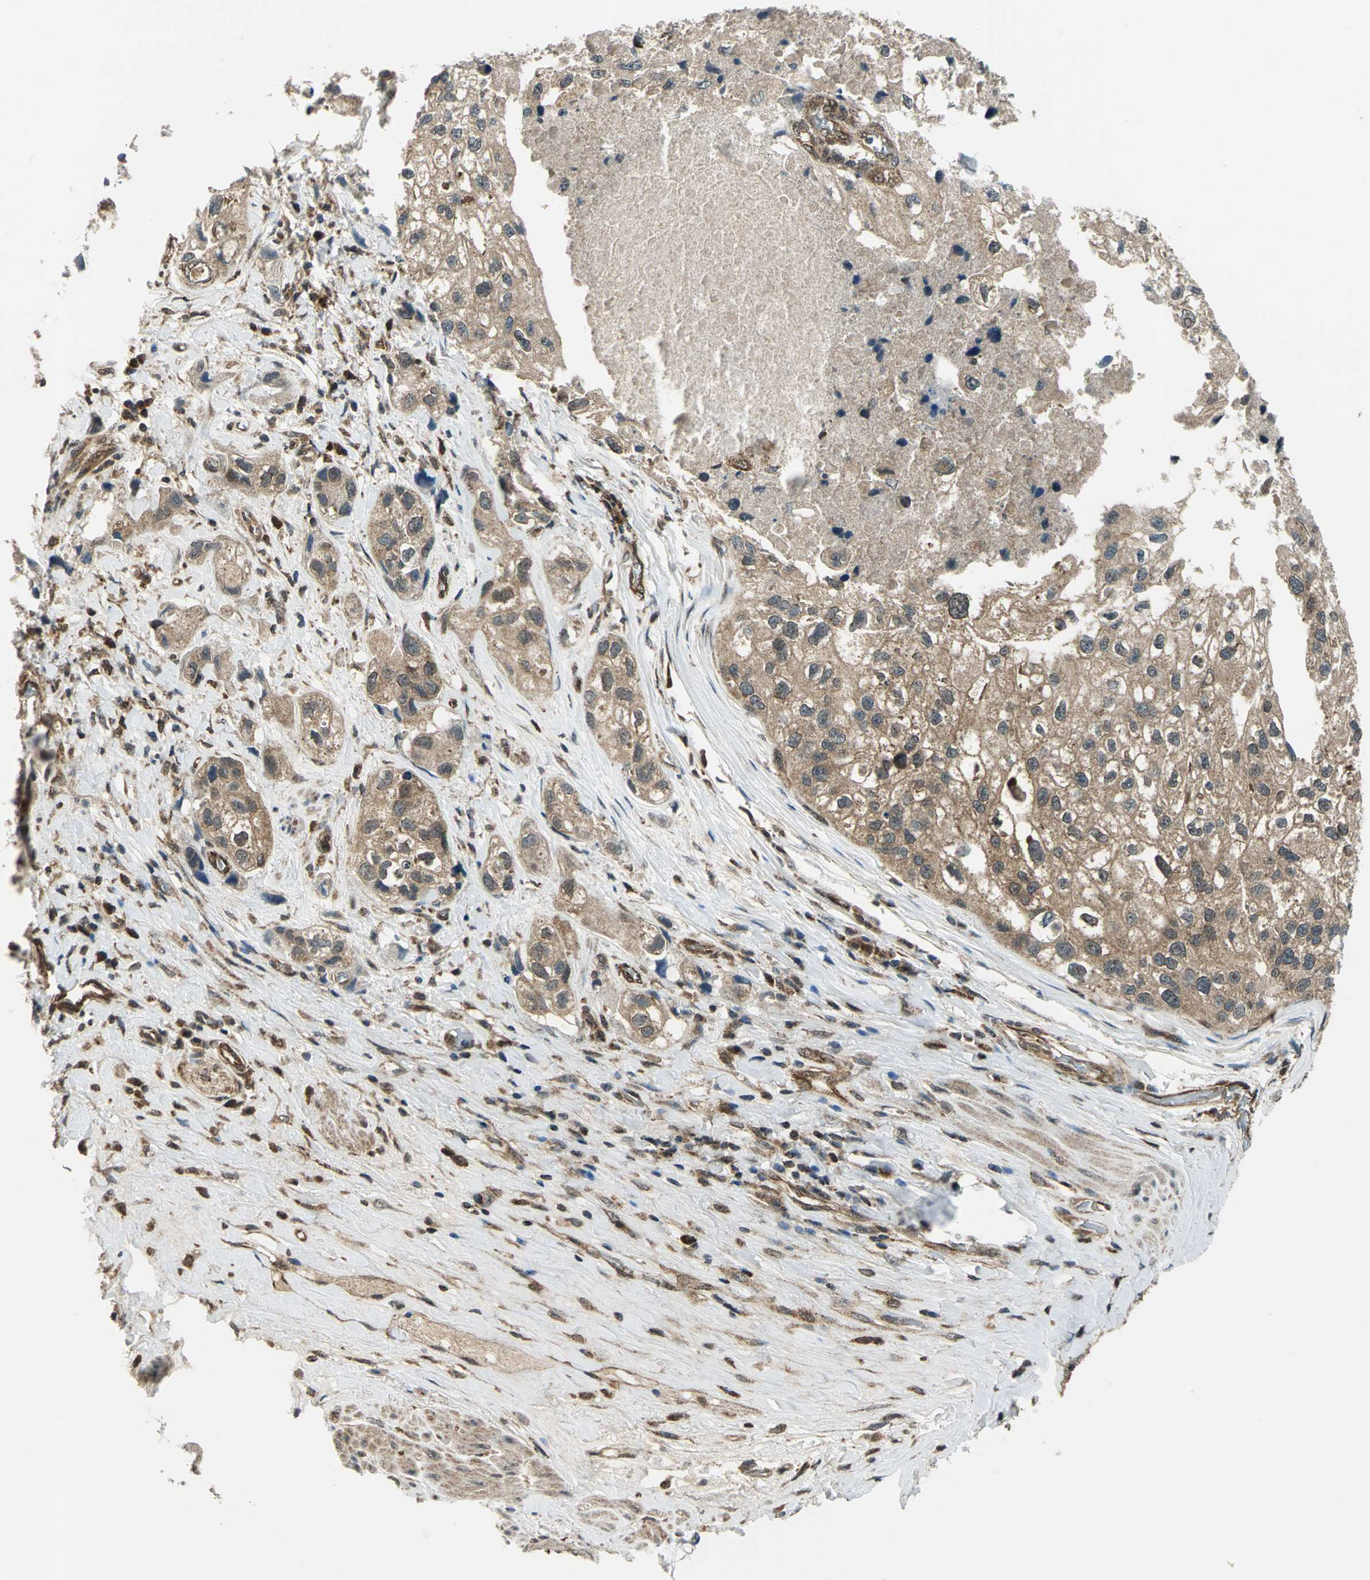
{"staining": {"intensity": "moderate", "quantity": ">75%", "location": "cytoplasmic/membranous"}, "tissue": "urothelial cancer", "cell_type": "Tumor cells", "image_type": "cancer", "snomed": [{"axis": "morphology", "description": "Urothelial carcinoma, High grade"}, {"axis": "topography", "description": "Urinary bladder"}], "caption": "Approximately >75% of tumor cells in human urothelial cancer display moderate cytoplasmic/membranous protein positivity as visualized by brown immunohistochemical staining.", "gene": "NUDT2", "patient": {"sex": "female", "age": 64}}